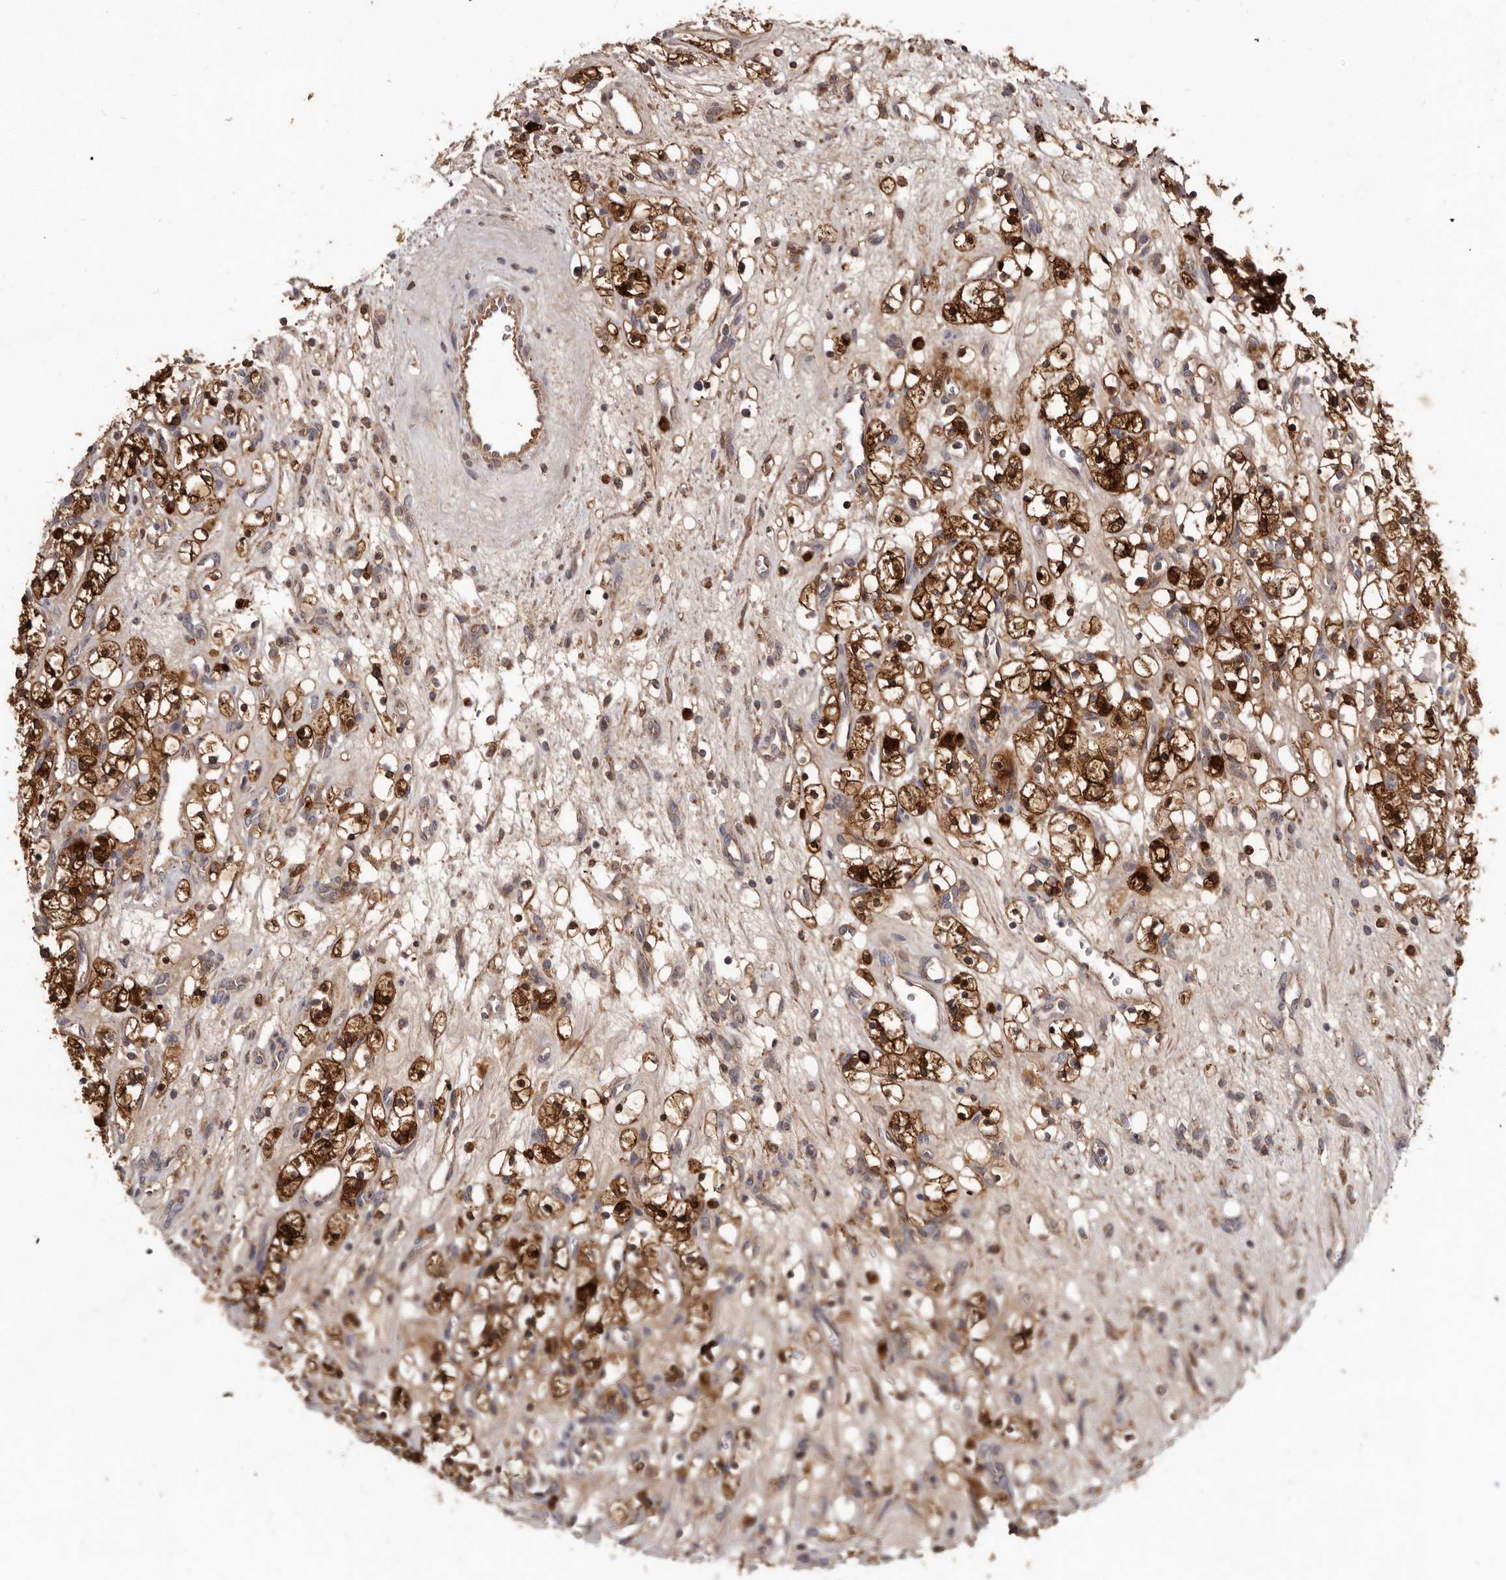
{"staining": {"intensity": "strong", "quantity": ">75%", "location": "cytoplasmic/membranous"}, "tissue": "renal cancer", "cell_type": "Tumor cells", "image_type": "cancer", "snomed": [{"axis": "morphology", "description": "Adenocarcinoma, NOS"}, {"axis": "topography", "description": "Kidney"}], "caption": "About >75% of tumor cells in adenocarcinoma (renal) reveal strong cytoplasmic/membranous protein staining as visualized by brown immunohistochemical staining.", "gene": "GOT1L1", "patient": {"sex": "female", "age": 57}}